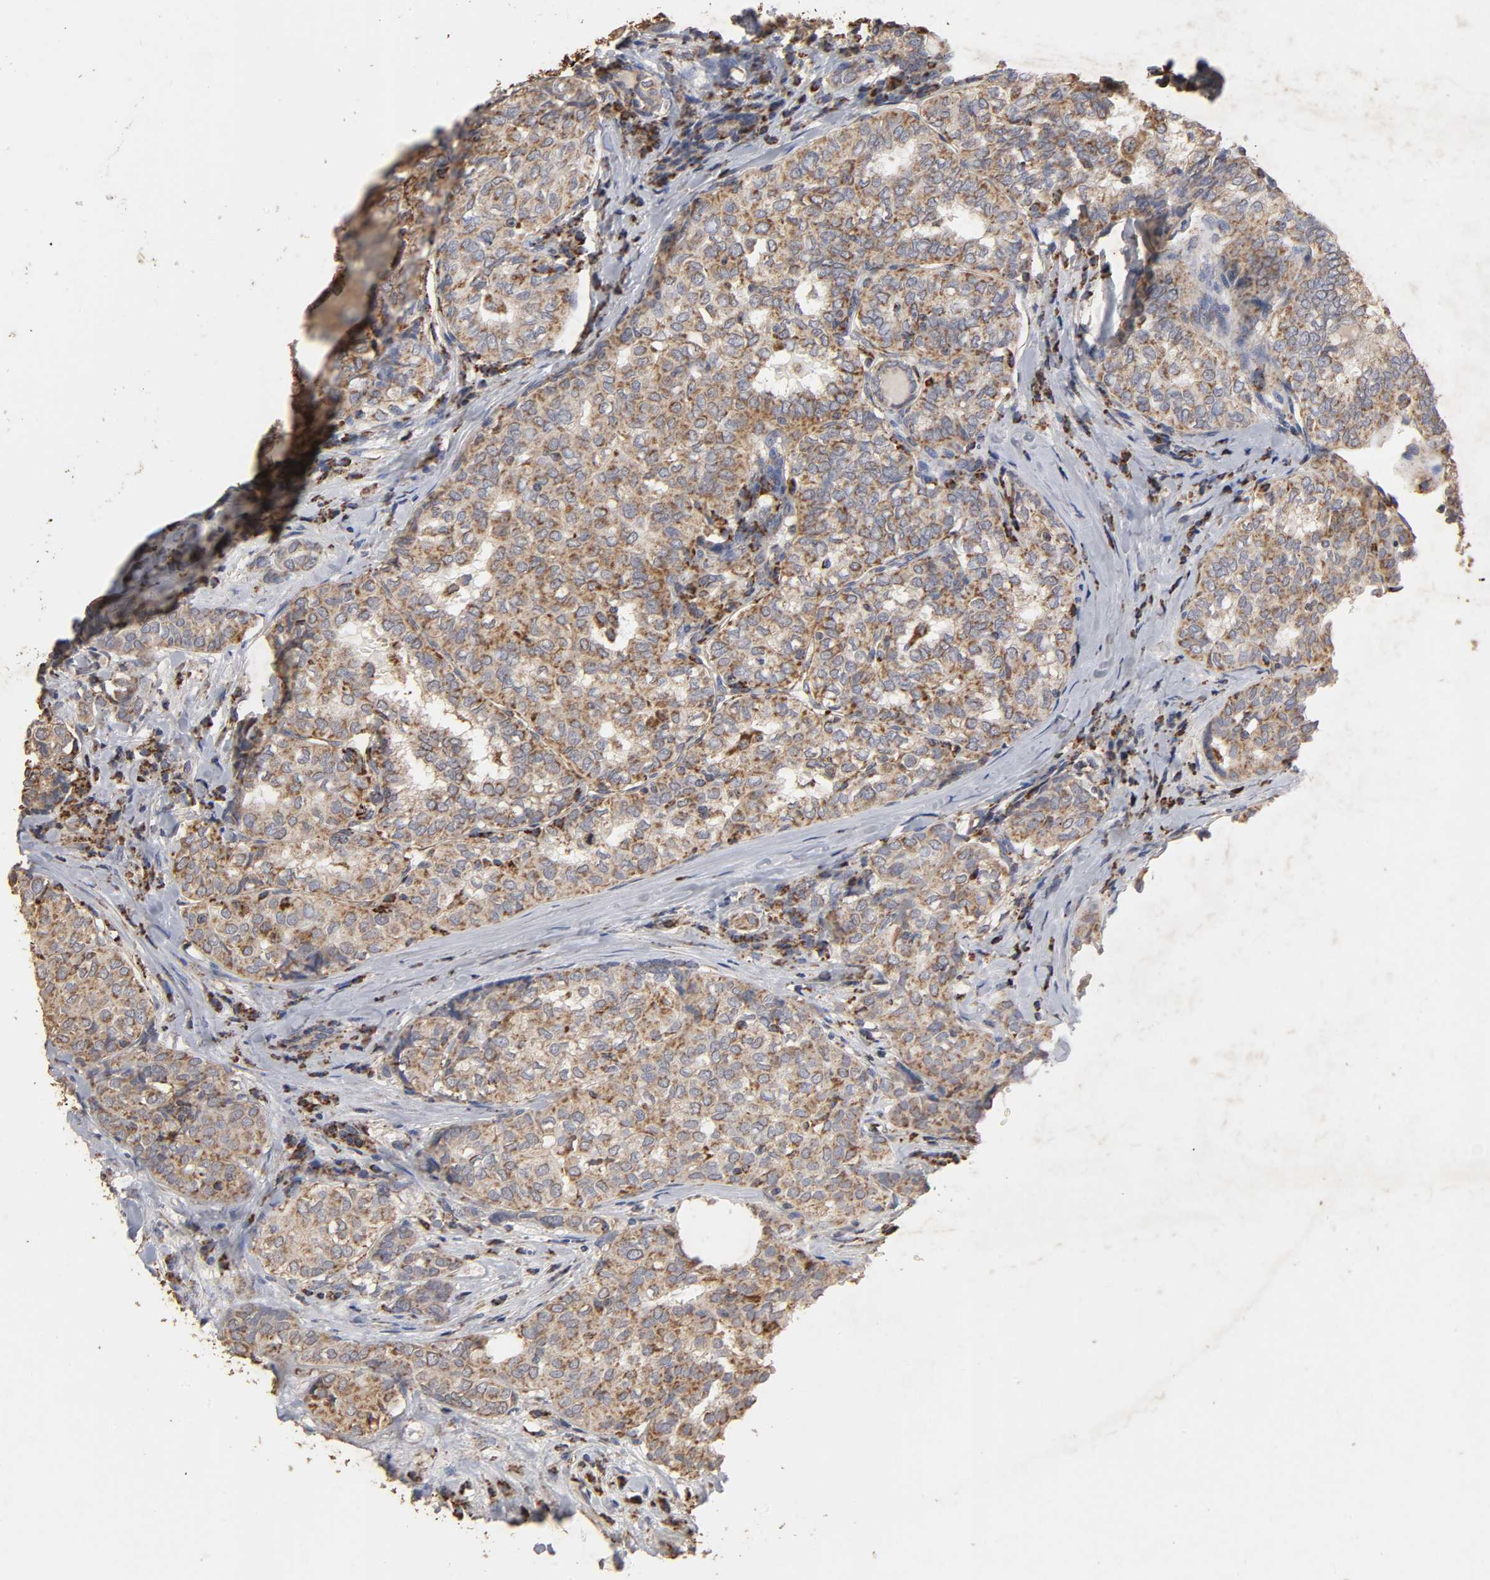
{"staining": {"intensity": "moderate", "quantity": ">75%", "location": "cytoplasmic/membranous"}, "tissue": "thyroid cancer", "cell_type": "Tumor cells", "image_type": "cancer", "snomed": [{"axis": "morphology", "description": "Papillary adenocarcinoma, NOS"}, {"axis": "topography", "description": "Thyroid gland"}], "caption": "Papillary adenocarcinoma (thyroid) tissue reveals moderate cytoplasmic/membranous staining in about >75% of tumor cells, visualized by immunohistochemistry.", "gene": "CYCS", "patient": {"sex": "female", "age": 30}}